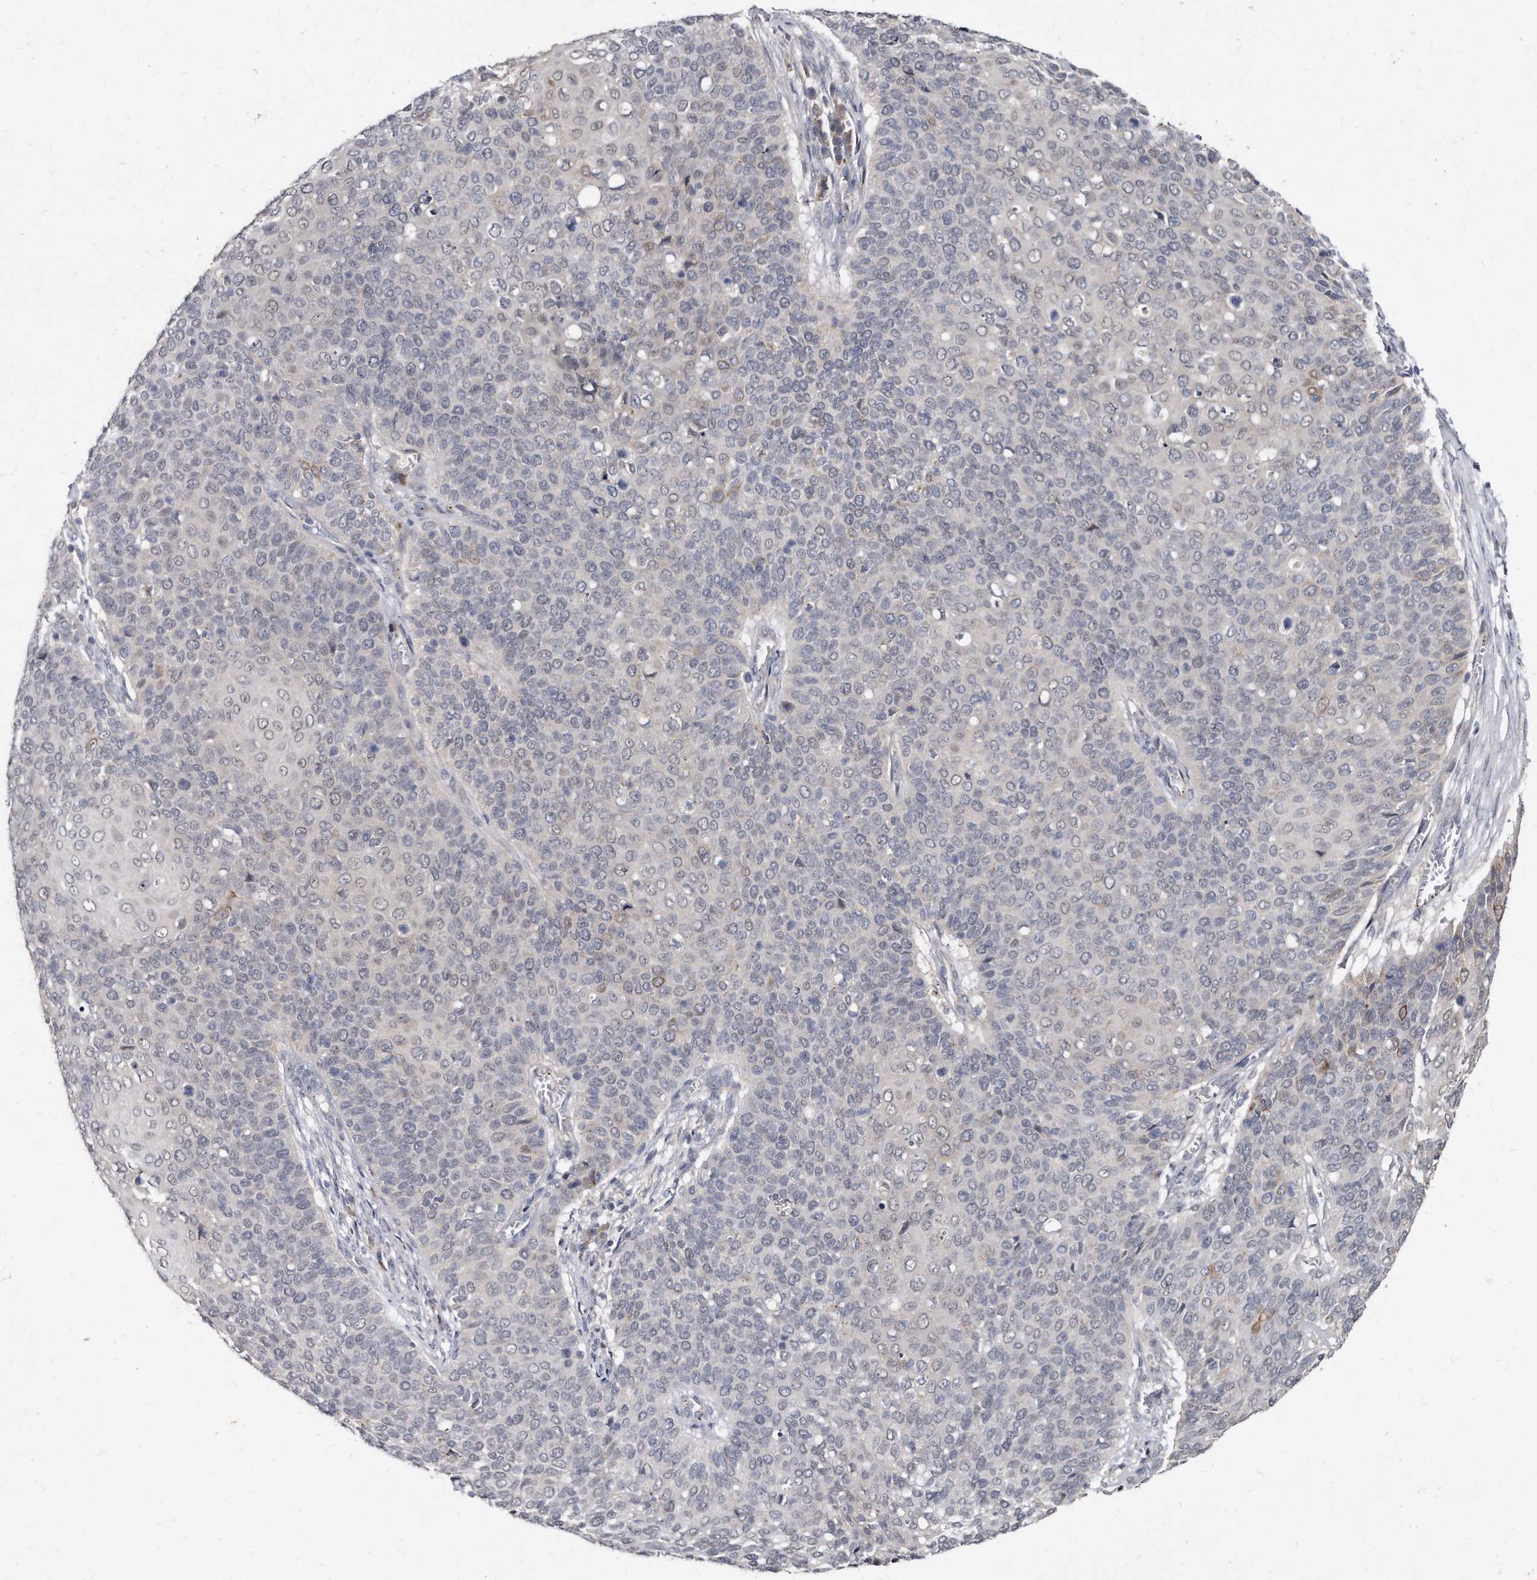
{"staining": {"intensity": "moderate", "quantity": "<25%", "location": "cytoplasmic/membranous"}, "tissue": "cervical cancer", "cell_type": "Tumor cells", "image_type": "cancer", "snomed": [{"axis": "morphology", "description": "Squamous cell carcinoma, NOS"}, {"axis": "topography", "description": "Cervix"}], "caption": "Human cervical cancer (squamous cell carcinoma) stained for a protein (brown) exhibits moderate cytoplasmic/membranous positive positivity in approximately <25% of tumor cells.", "gene": "KLHDC3", "patient": {"sex": "female", "age": 39}}